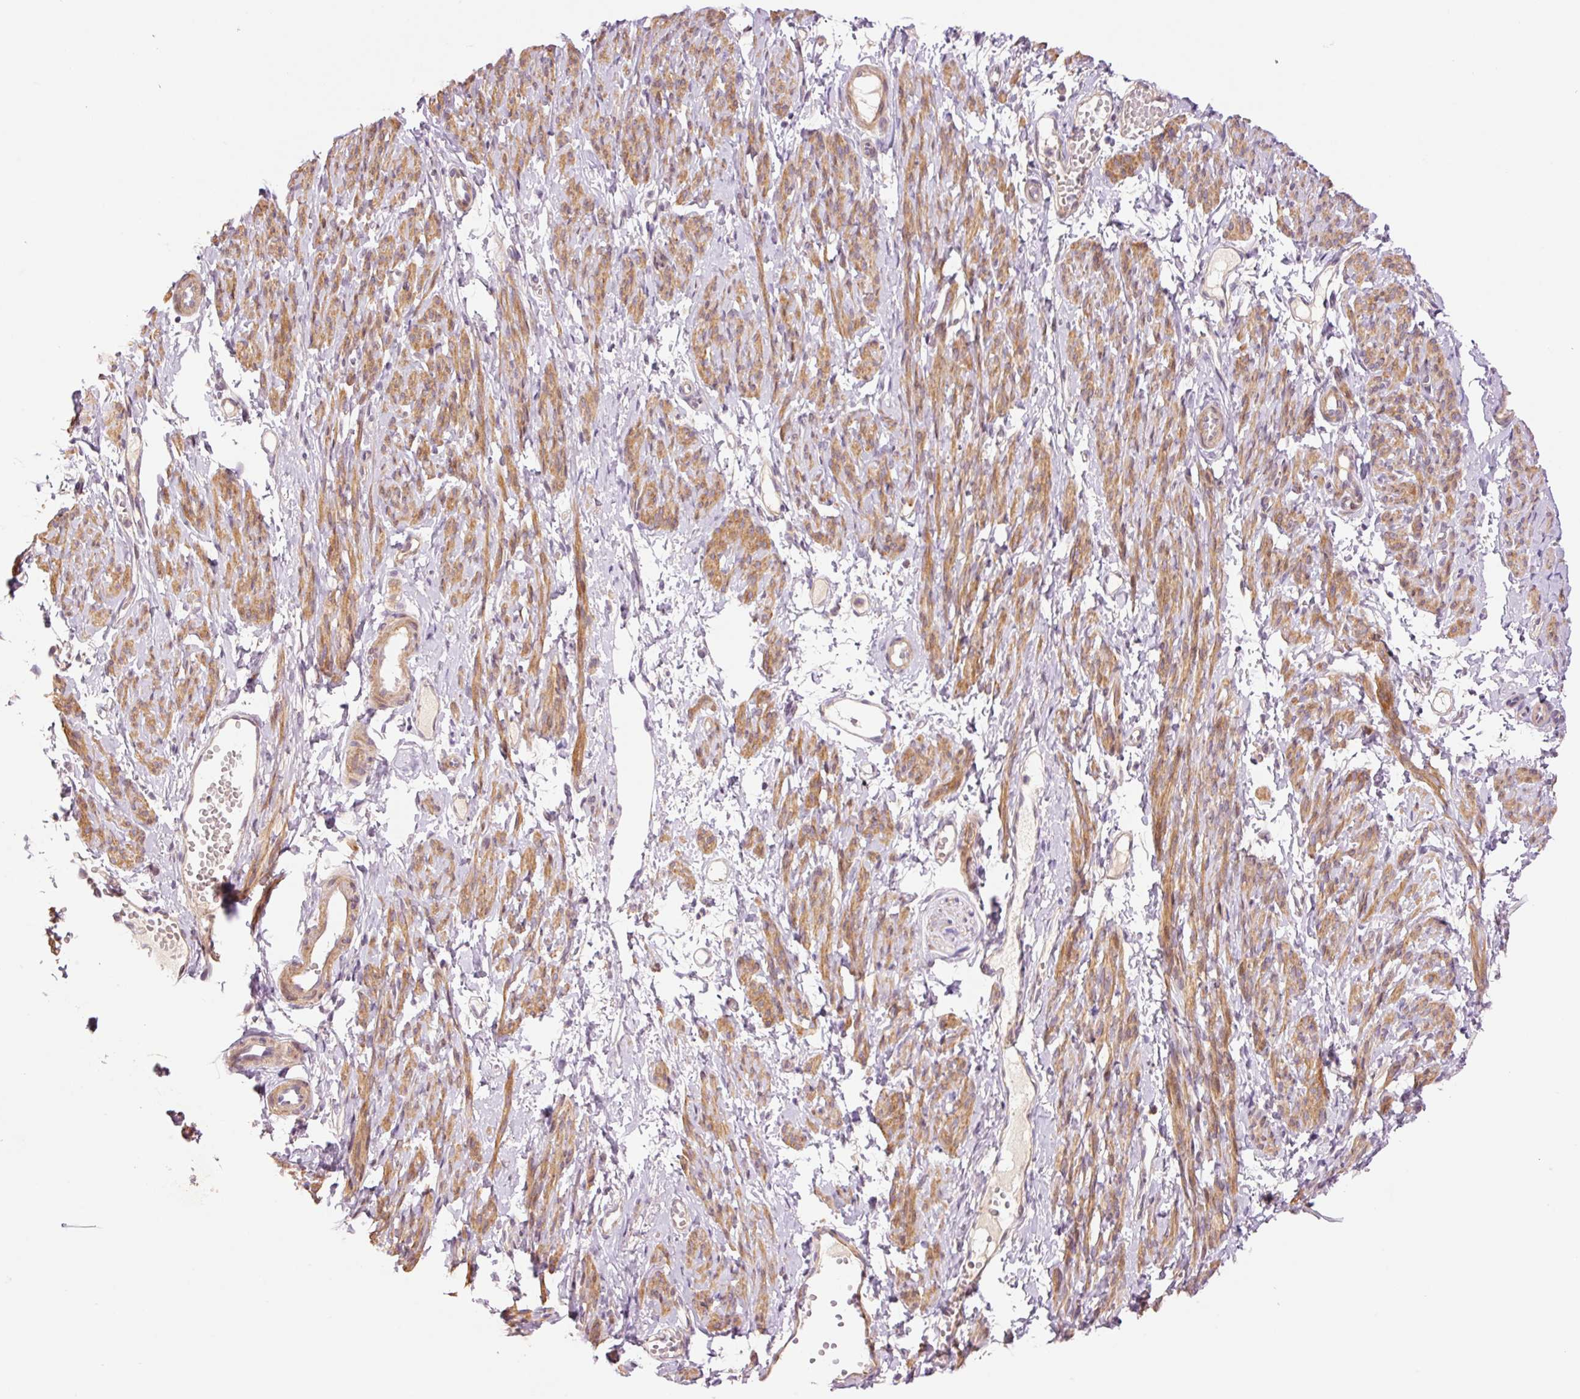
{"staining": {"intensity": "moderate", "quantity": ">75%", "location": "cytoplasmic/membranous"}, "tissue": "smooth muscle", "cell_type": "Smooth muscle cells", "image_type": "normal", "snomed": [{"axis": "morphology", "description": "Normal tissue, NOS"}, {"axis": "topography", "description": "Smooth muscle"}], "caption": "About >75% of smooth muscle cells in unremarkable smooth muscle display moderate cytoplasmic/membranous protein expression as visualized by brown immunohistochemical staining.", "gene": "SLC29A3", "patient": {"sex": "female", "age": 65}}